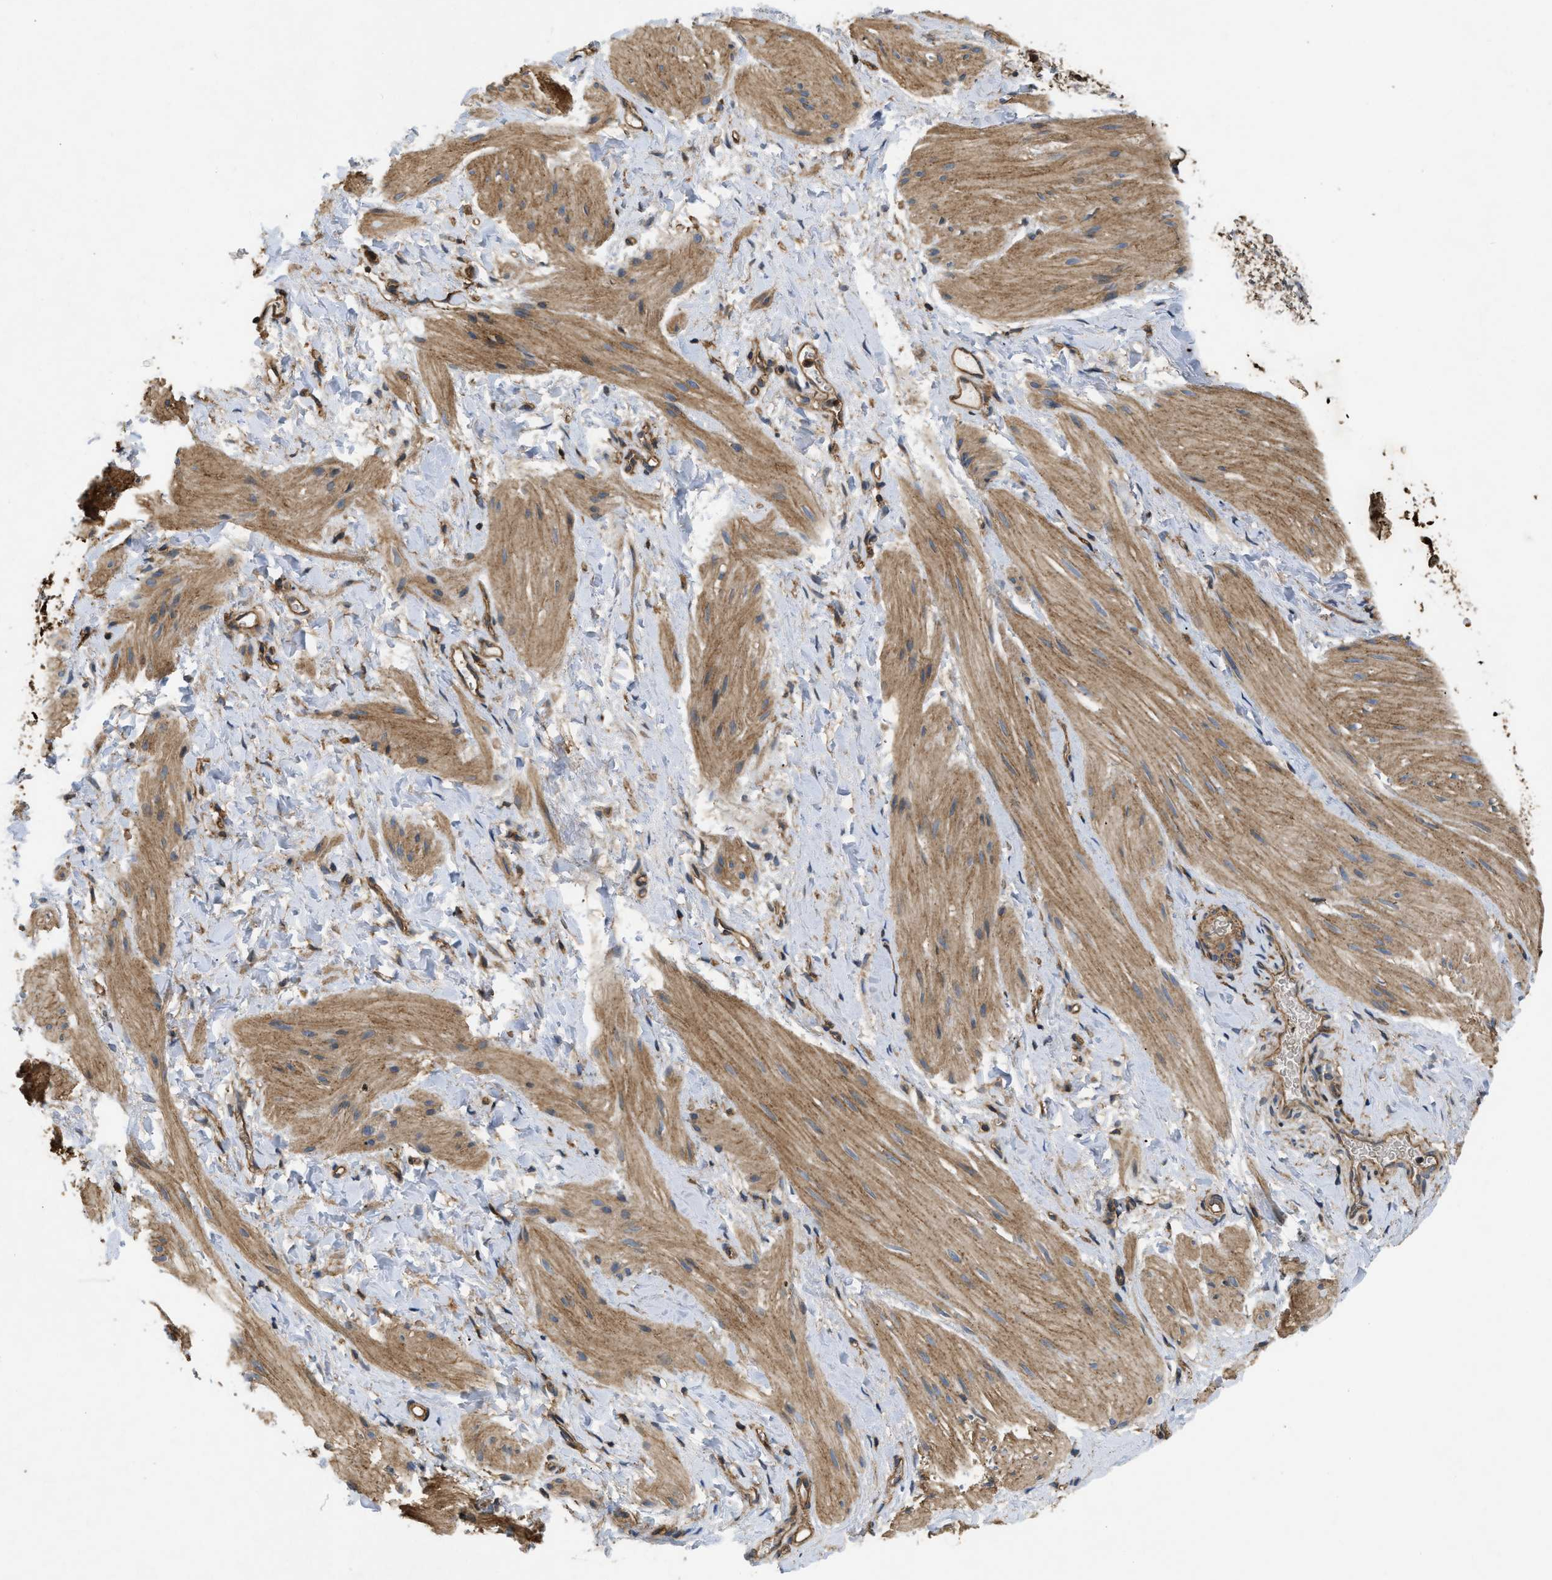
{"staining": {"intensity": "moderate", "quantity": ">75%", "location": "cytoplasmic/membranous"}, "tissue": "smooth muscle", "cell_type": "Smooth muscle cells", "image_type": "normal", "snomed": [{"axis": "morphology", "description": "Normal tissue, NOS"}, {"axis": "topography", "description": "Smooth muscle"}], "caption": "Protein staining reveals moderate cytoplasmic/membranous positivity in about >75% of smooth muscle cells in unremarkable smooth muscle.", "gene": "GNB4", "patient": {"sex": "male", "age": 16}}